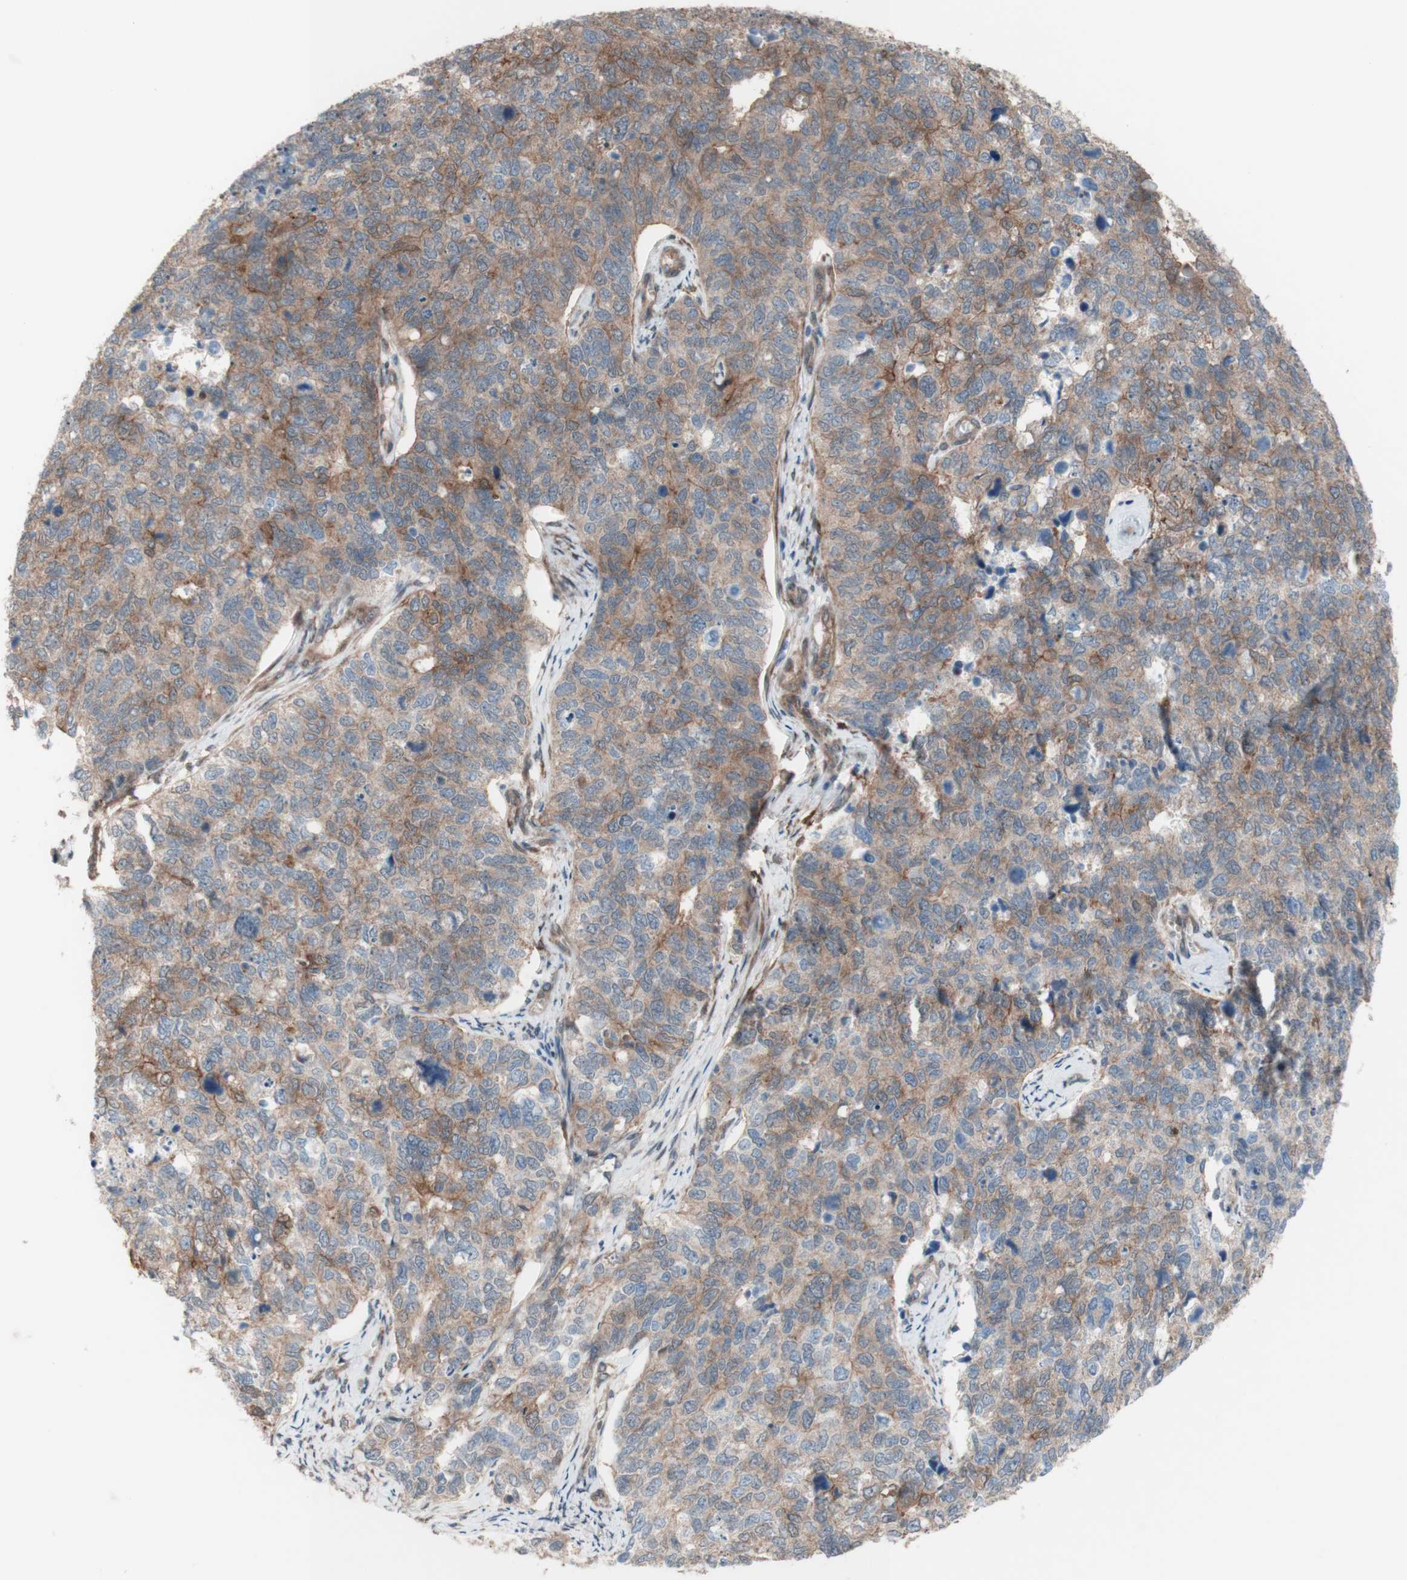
{"staining": {"intensity": "moderate", "quantity": ">75%", "location": "cytoplasmic/membranous"}, "tissue": "cervical cancer", "cell_type": "Tumor cells", "image_type": "cancer", "snomed": [{"axis": "morphology", "description": "Squamous cell carcinoma, NOS"}, {"axis": "topography", "description": "Cervix"}], "caption": "IHC histopathology image of human cervical cancer stained for a protein (brown), which reveals medium levels of moderate cytoplasmic/membranous expression in about >75% of tumor cells.", "gene": "CNN3", "patient": {"sex": "female", "age": 63}}